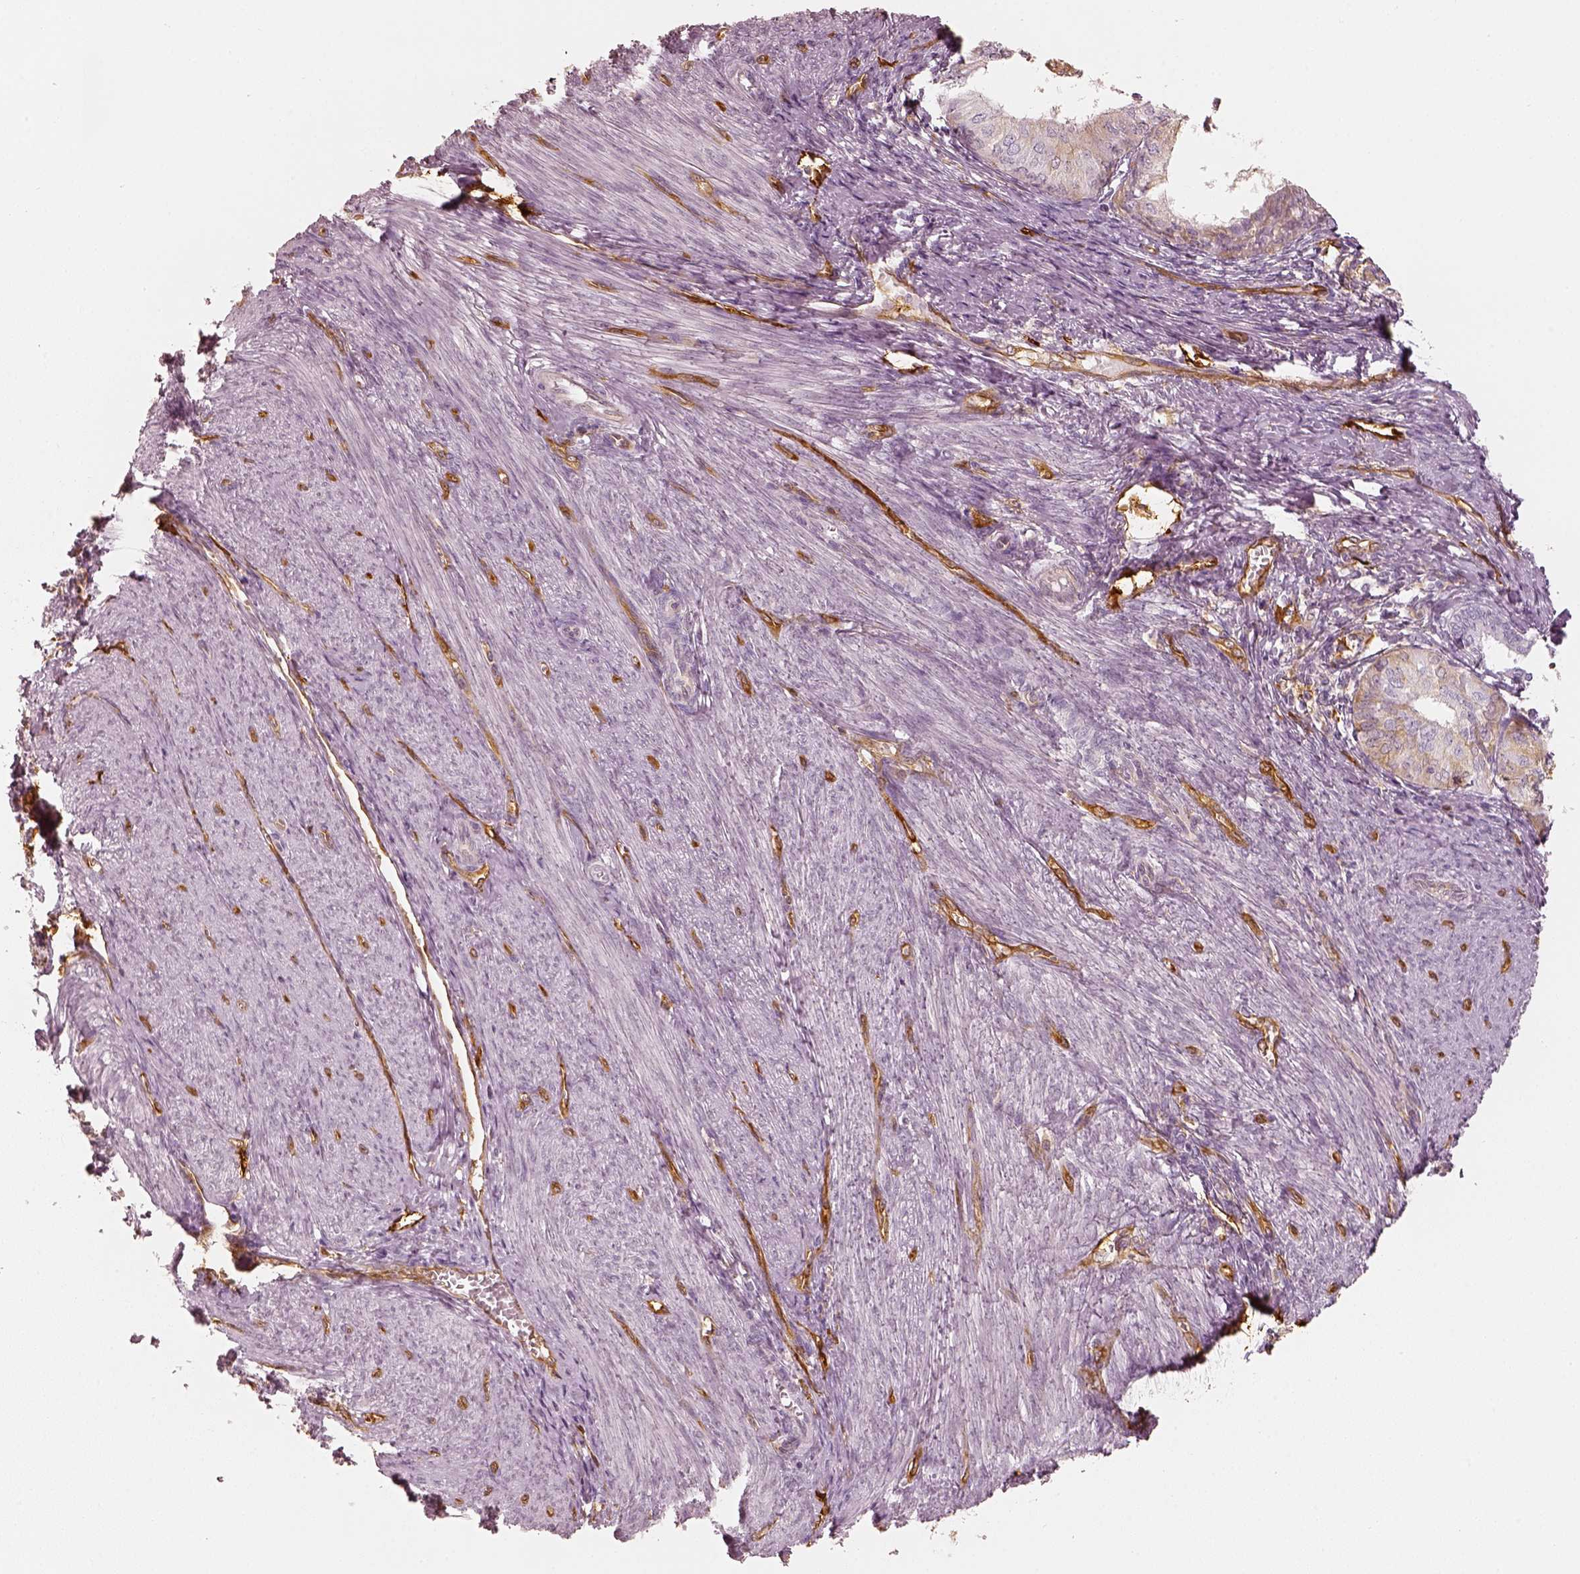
{"staining": {"intensity": "weak", "quantity": "<25%", "location": "cytoplasmic/membranous"}, "tissue": "endometrial cancer", "cell_type": "Tumor cells", "image_type": "cancer", "snomed": [{"axis": "morphology", "description": "Adenocarcinoma, NOS"}, {"axis": "topography", "description": "Endometrium"}], "caption": "High power microscopy image of an immunohistochemistry histopathology image of endometrial adenocarcinoma, revealing no significant positivity in tumor cells. (IHC, brightfield microscopy, high magnification).", "gene": "FSCN1", "patient": {"sex": "female", "age": 58}}